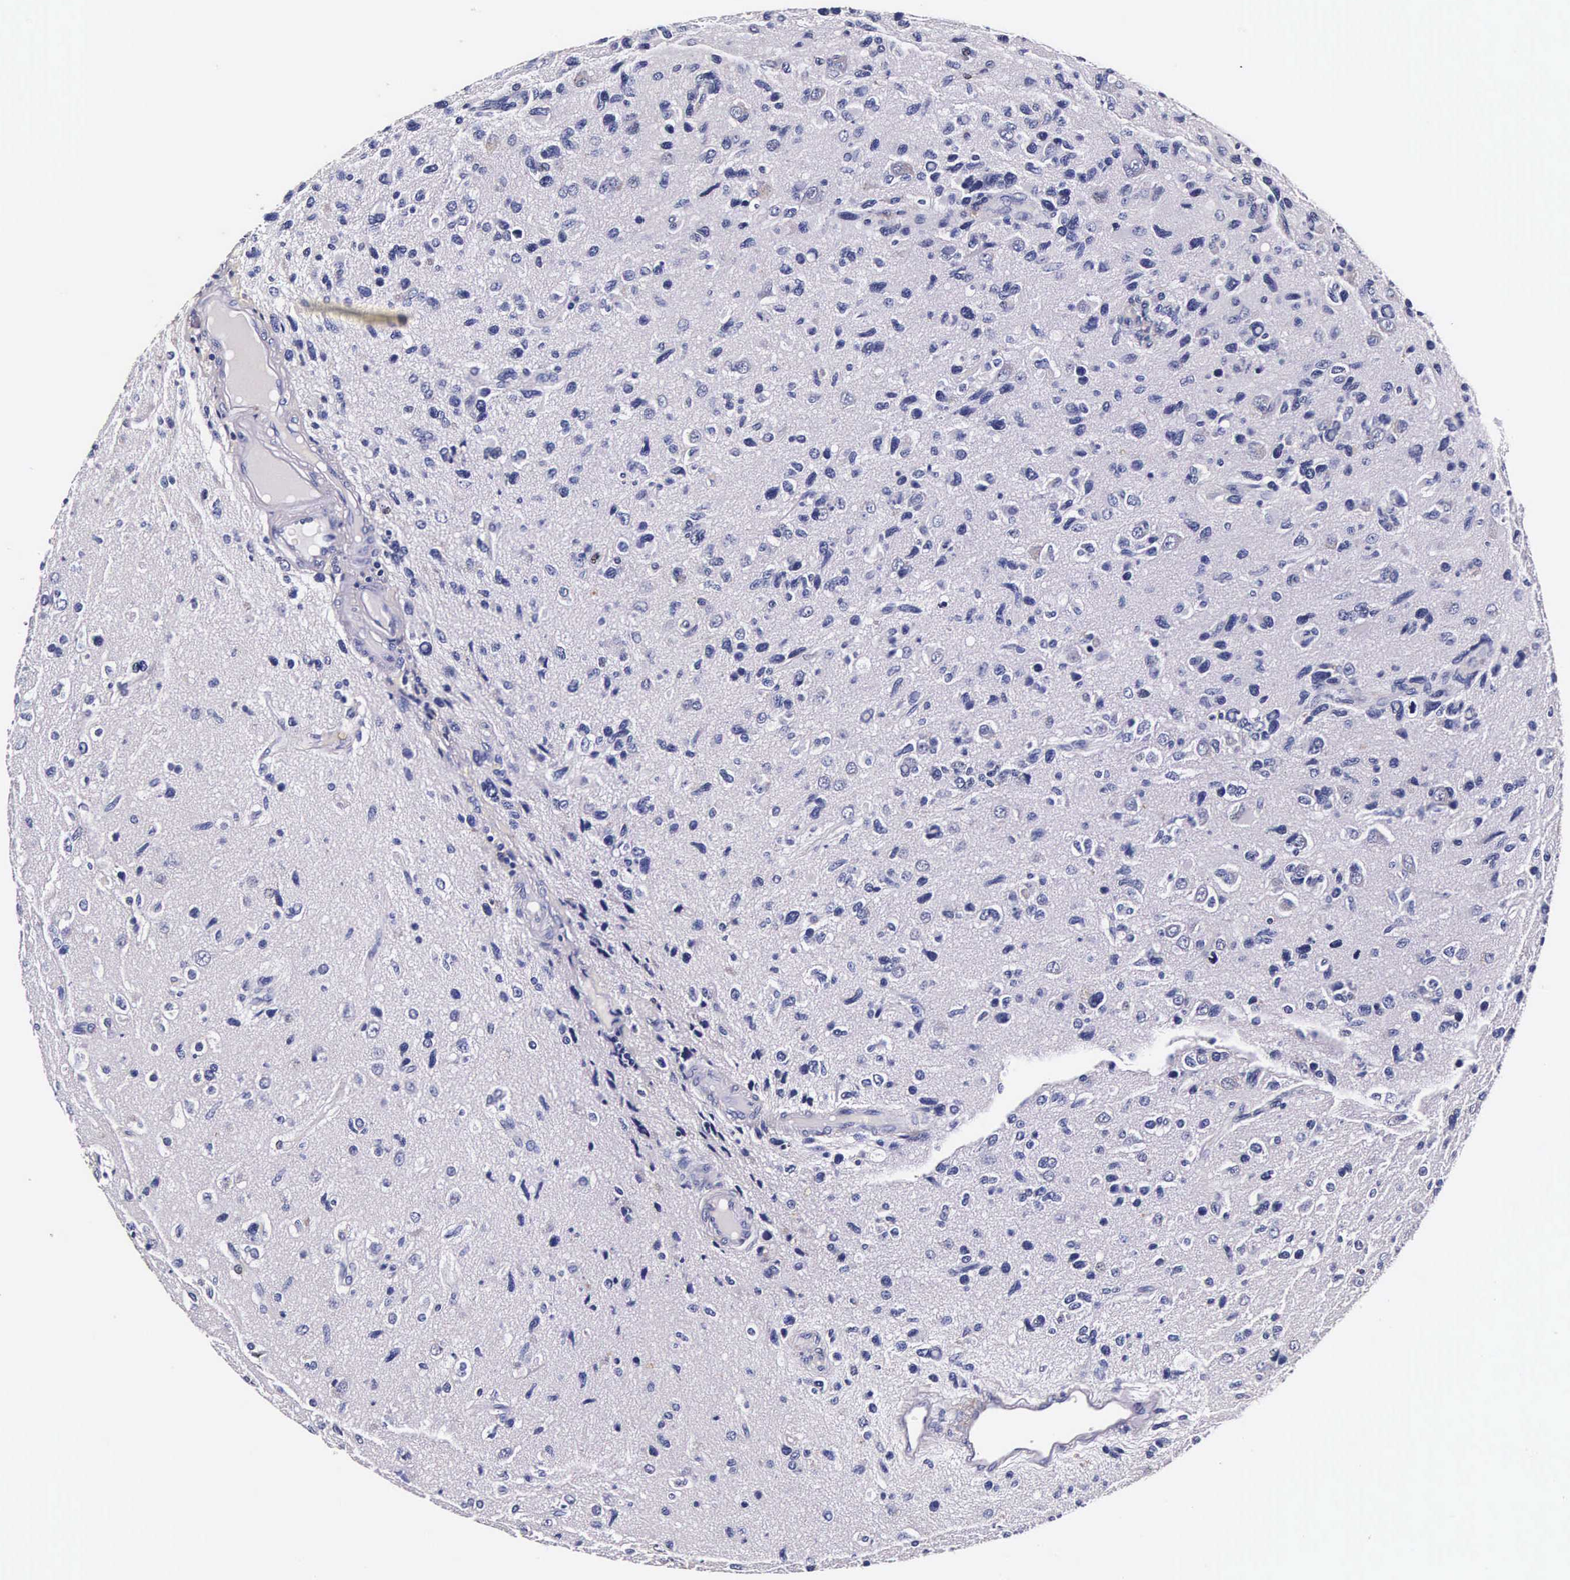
{"staining": {"intensity": "negative", "quantity": "none", "location": "none"}, "tissue": "glioma", "cell_type": "Tumor cells", "image_type": "cancer", "snomed": [{"axis": "morphology", "description": "Glioma, malignant, High grade"}, {"axis": "topography", "description": "Brain"}], "caption": "Immunohistochemical staining of human malignant high-grade glioma displays no significant staining in tumor cells.", "gene": "CTSB", "patient": {"sex": "male", "age": 77}}